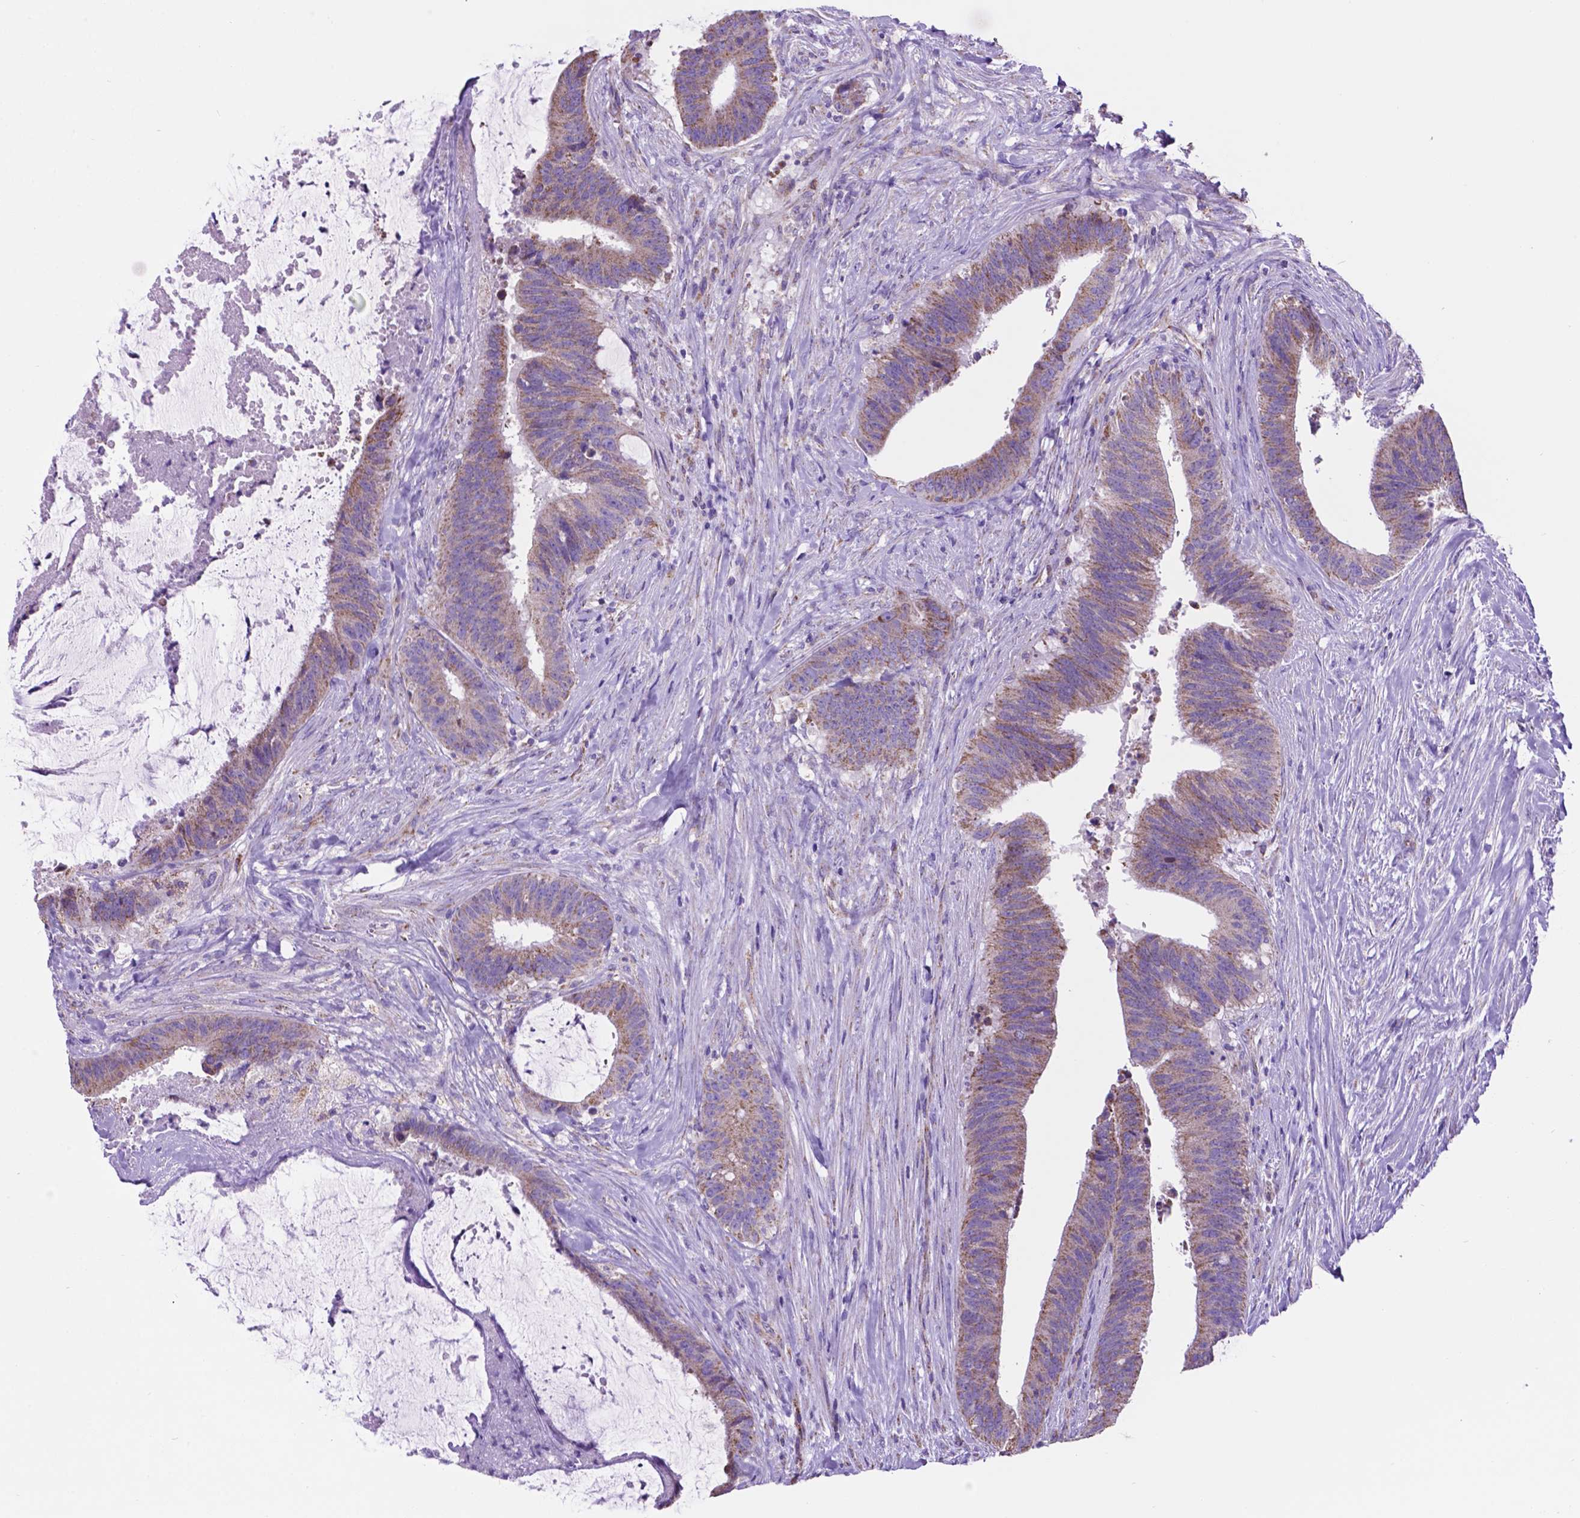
{"staining": {"intensity": "weak", "quantity": ">75%", "location": "cytoplasmic/membranous"}, "tissue": "colorectal cancer", "cell_type": "Tumor cells", "image_type": "cancer", "snomed": [{"axis": "morphology", "description": "Adenocarcinoma, NOS"}, {"axis": "topography", "description": "Colon"}], "caption": "Colorectal cancer stained for a protein demonstrates weak cytoplasmic/membranous positivity in tumor cells.", "gene": "TMEM121B", "patient": {"sex": "female", "age": 43}}